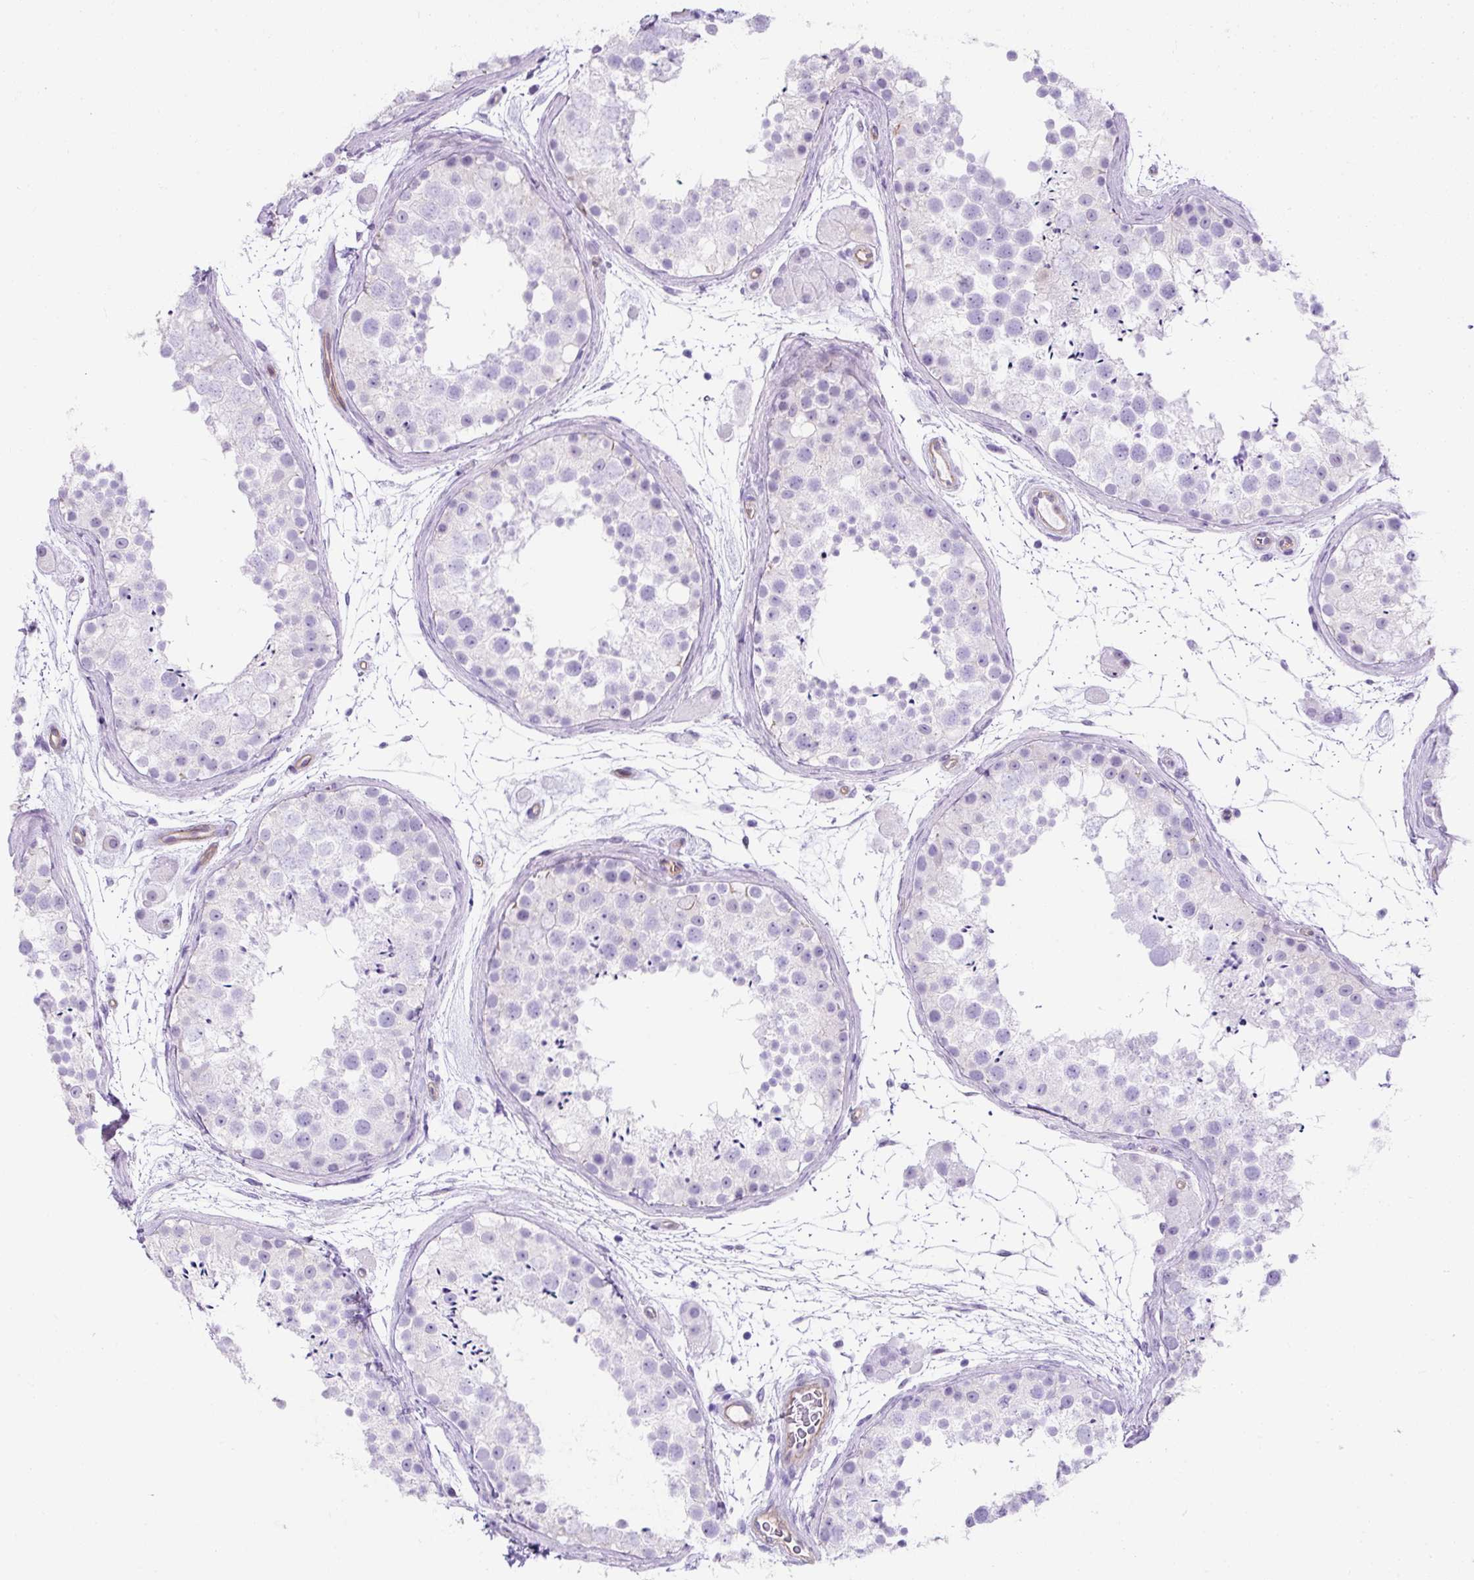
{"staining": {"intensity": "negative", "quantity": "none", "location": "none"}, "tissue": "testis", "cell_type": "Cells in seminiferous ducts", "image_type": "normal", "snomed": [{"axis": "morphology", "description": "Normal tissue, NOS"}, {"axis": "topography", "description": "Testis"}], "caption": "Cells in seminiferous ducts show no significant protein positivity in unremarkable testis. (Immunohistochemistry (ihc), brightfield microscopy, high magnification).", "gene": "KRT12", "patient": {"sex": "male", "age": 41}}